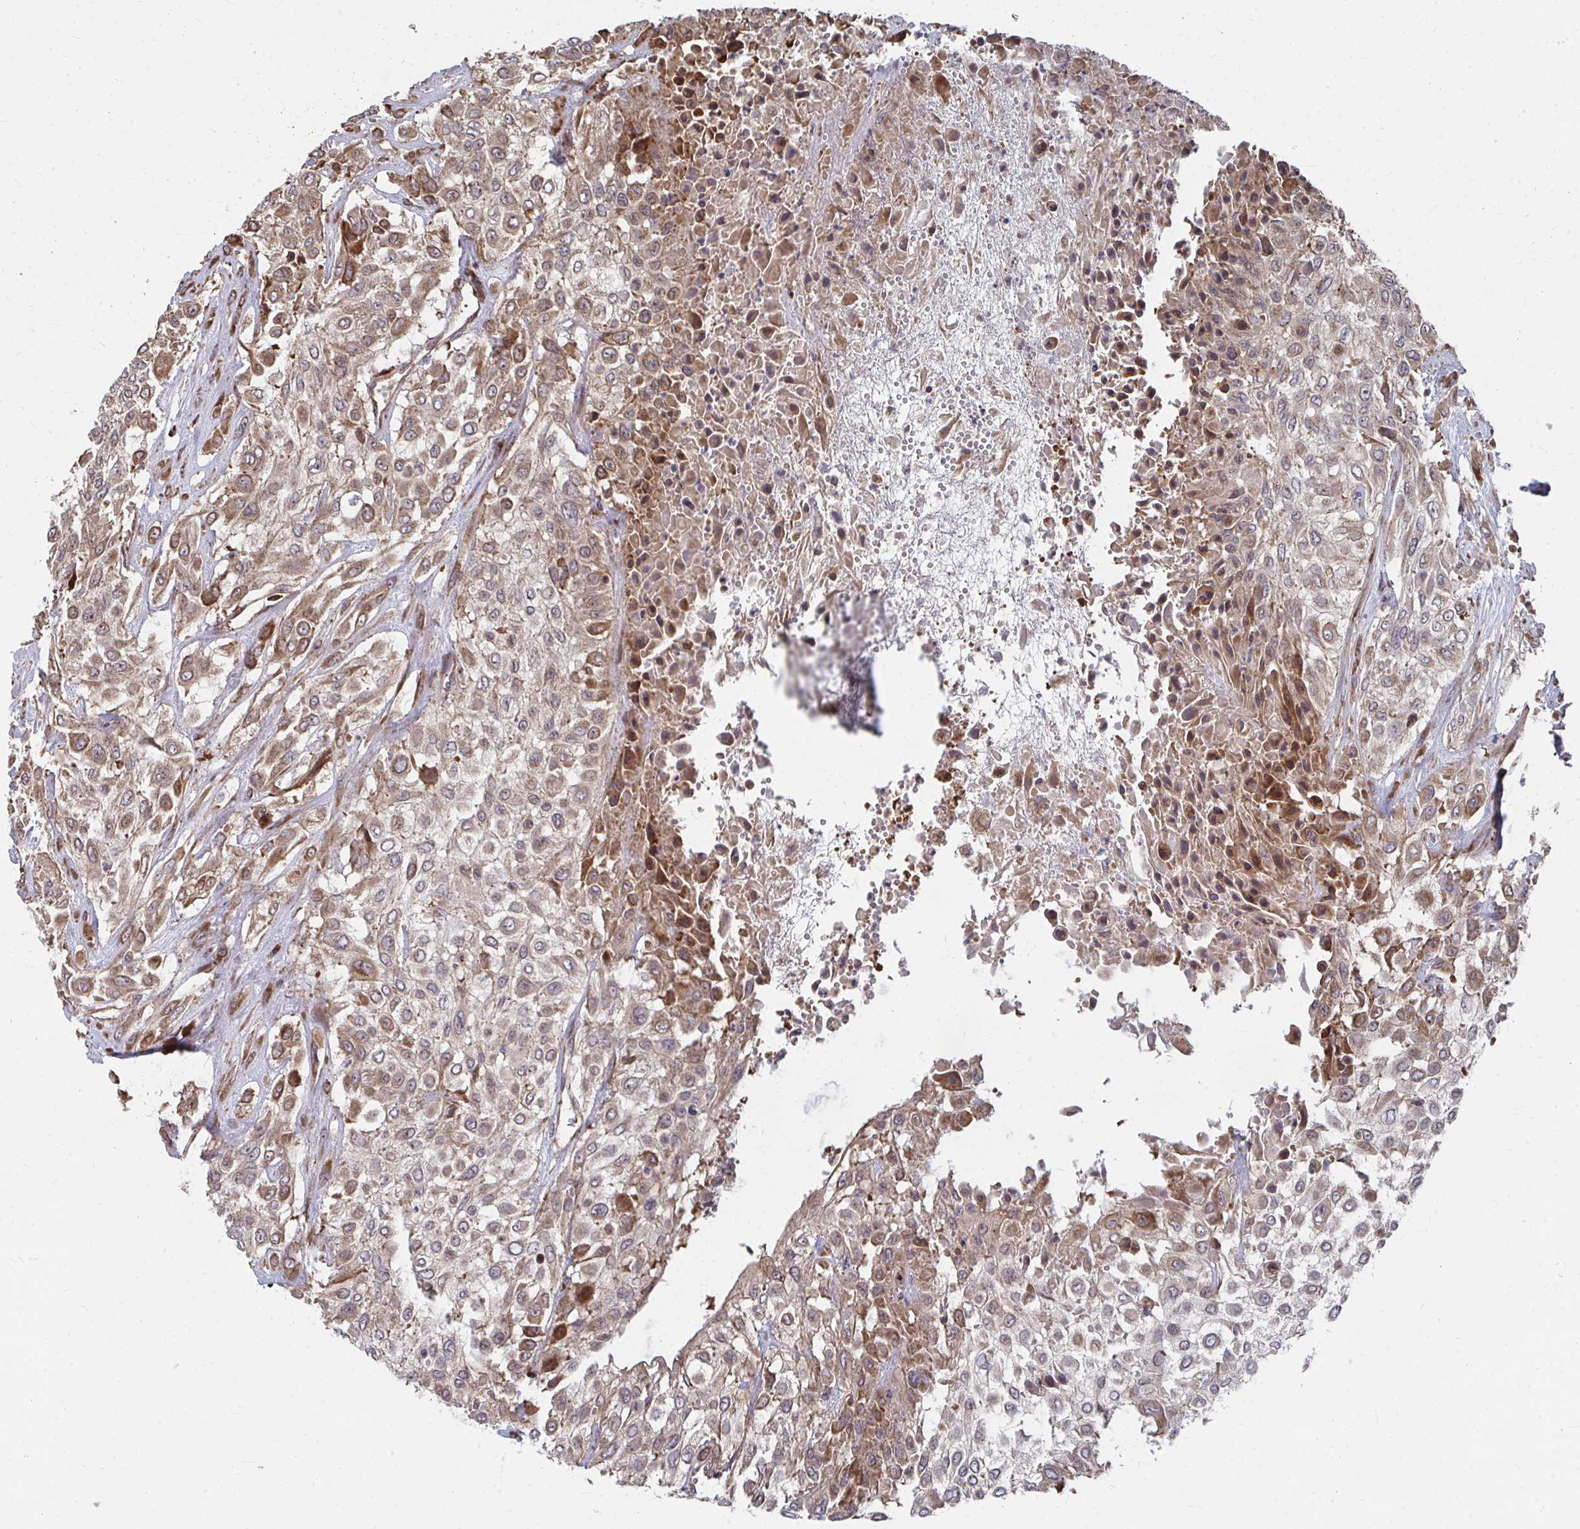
{"staining": {"intensity": "moderate", "quantity": ">75%", "location": "cytoplasmic/membranous"}, "tissue": "urothelial cancer", "cell_type": "Tumor cells", "image_type": "cancer", "snomed": [{"axis": "morphology", "description": "Urothelial carcinoma, High grade"}, {"axis": "topography", "description": "Urinary bladder"}], "caption": "Immunohistochemistry histopathology image of neoplastic tissue: human high-grade urothelial carcinoma stained using immunohistochemistry (IHC) reveals medium levels of moderate protein expression localized specifically in the cytoplasmic/membranous of tumor cells, appearing as a cytoplasmic/membranous brown color.", "gene": "FAM89A", "patient": {"sex": "male", "age": 57}}